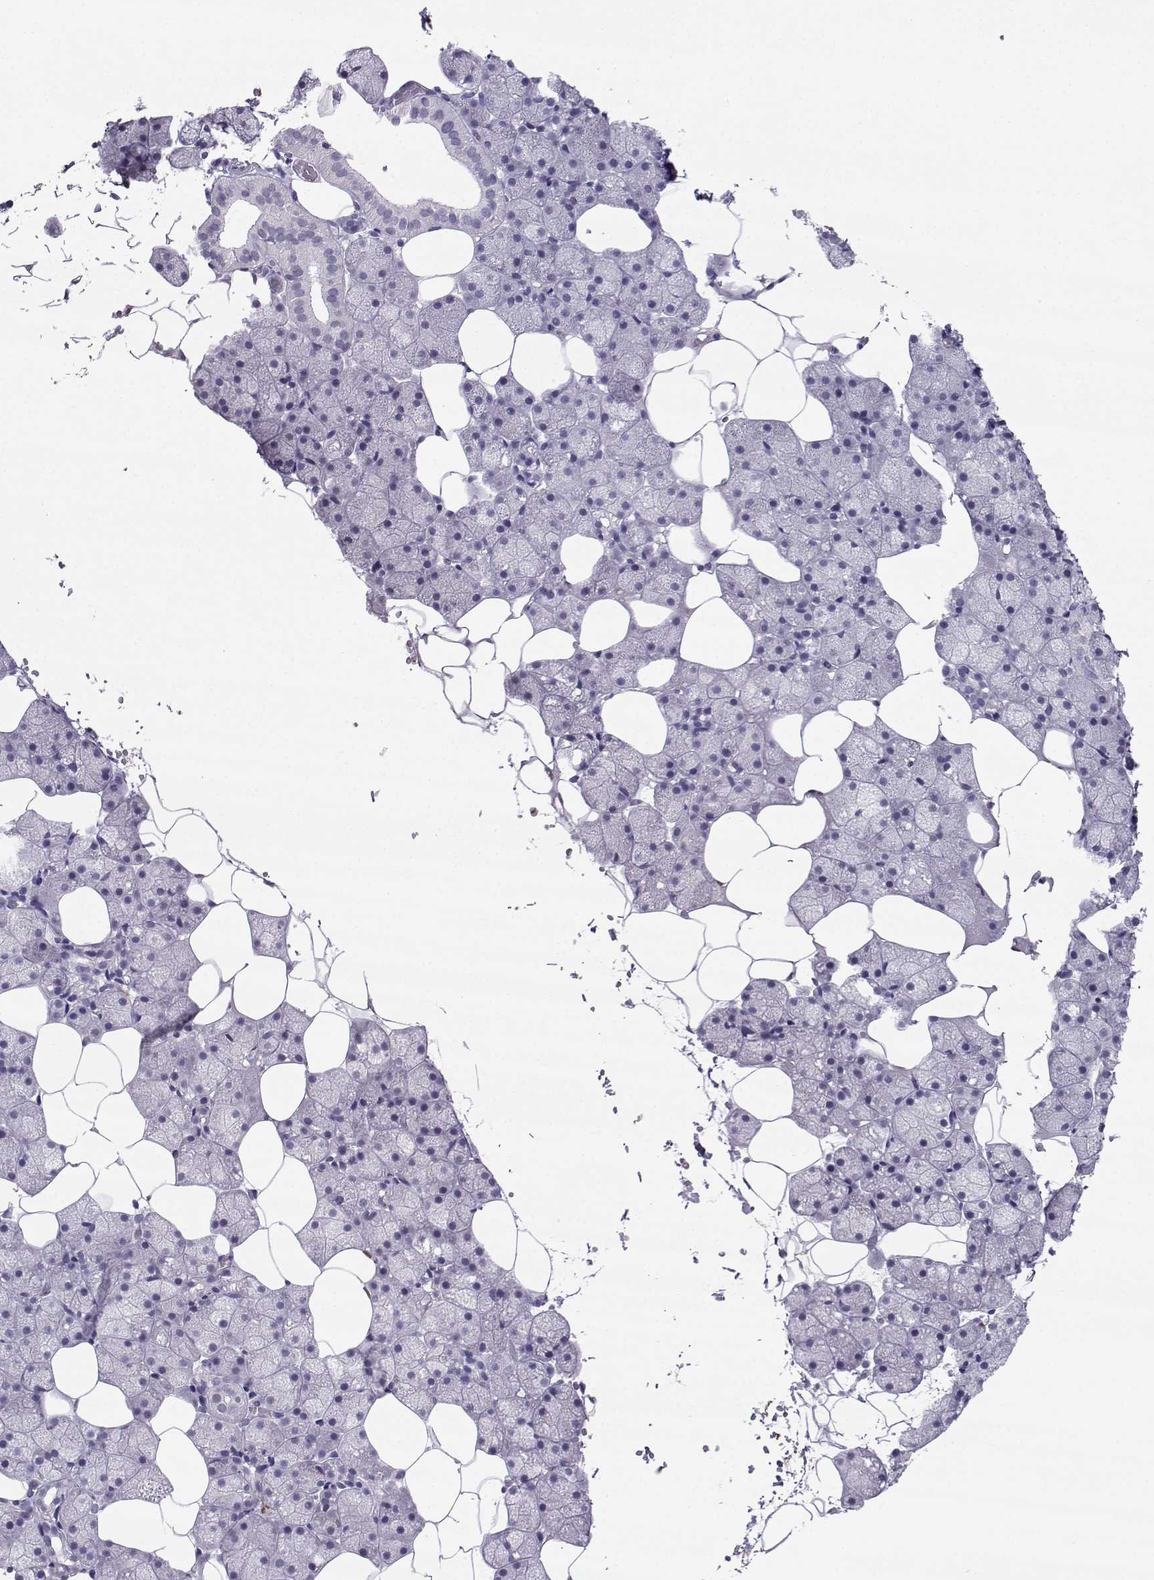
{"staining": {"intensity": "negative", "quantity": "none", "location": "none"}, "tissue": "salivary gland", "cell_type": "Glandular cells", "image_type": "normal", "snomed": [{"axis": "morphology", "description": "Normal tissue, NOS"}, {"axis": "topography", "description": "Salivary gland"}], "caption": "The IHC photomicrograph has no significant expression in glandular cells of salivary gland.", "gene": "LHX1", "patient": {"sex": "male", "age": 38}}